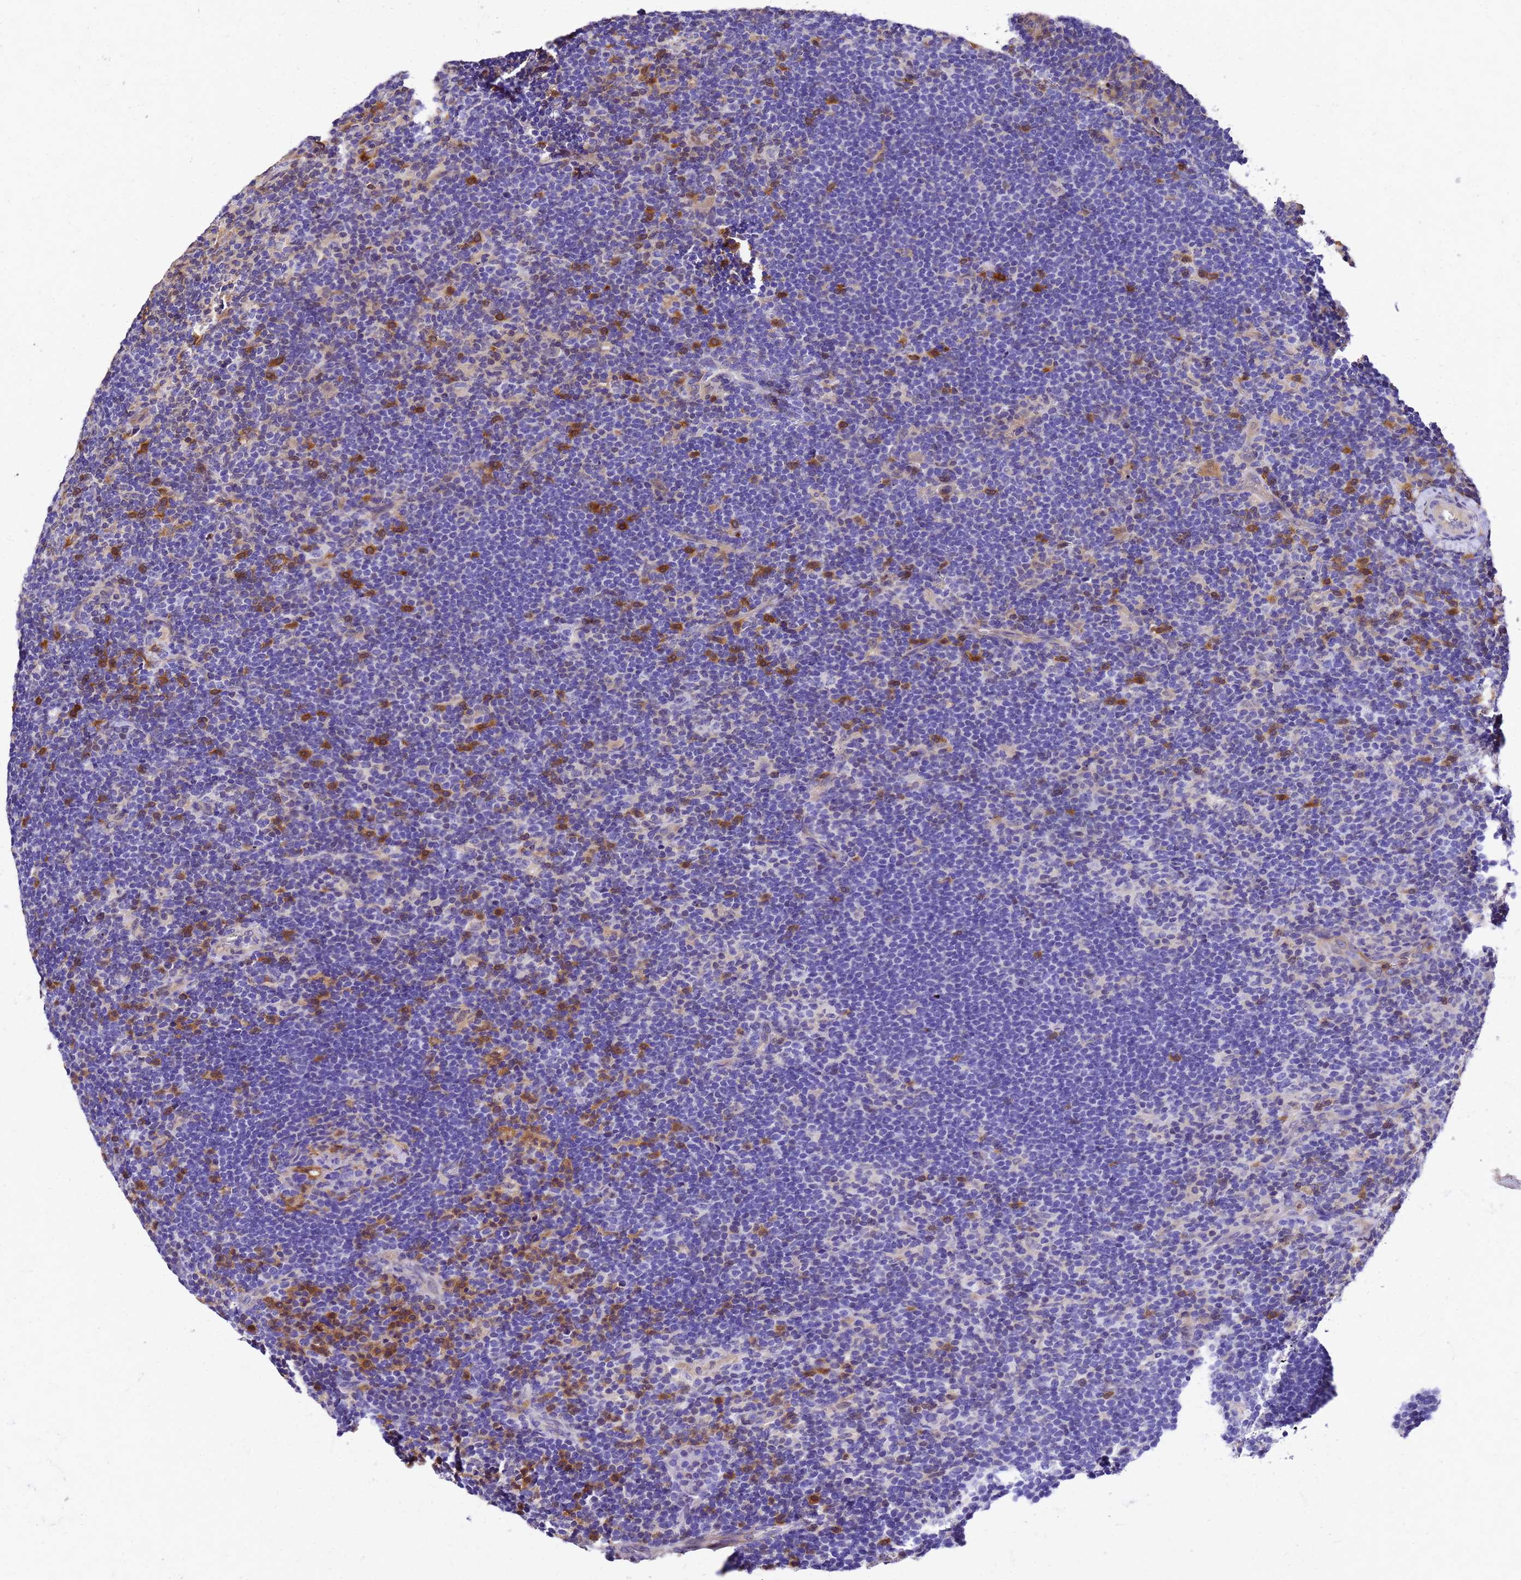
{"staining": {"intensity": "negative", "quantity": "none", "location": "none"}, "tissue": "lymphoma", "cell_type": "Tumor cells", "image_type": "cancer", "snomed": [{"axis": "morphology", "description": "Hodgkin's disease, NOS"}, {"axis": "topography", "description": "Lymph node"}], "caption": "Micrograph shows no significant protein expression in tumor cells of Hodgkin's disease. Nuclei are stained in blue.", "gene": "S100A11", "patient": {"sex": "female", "age": 57}}